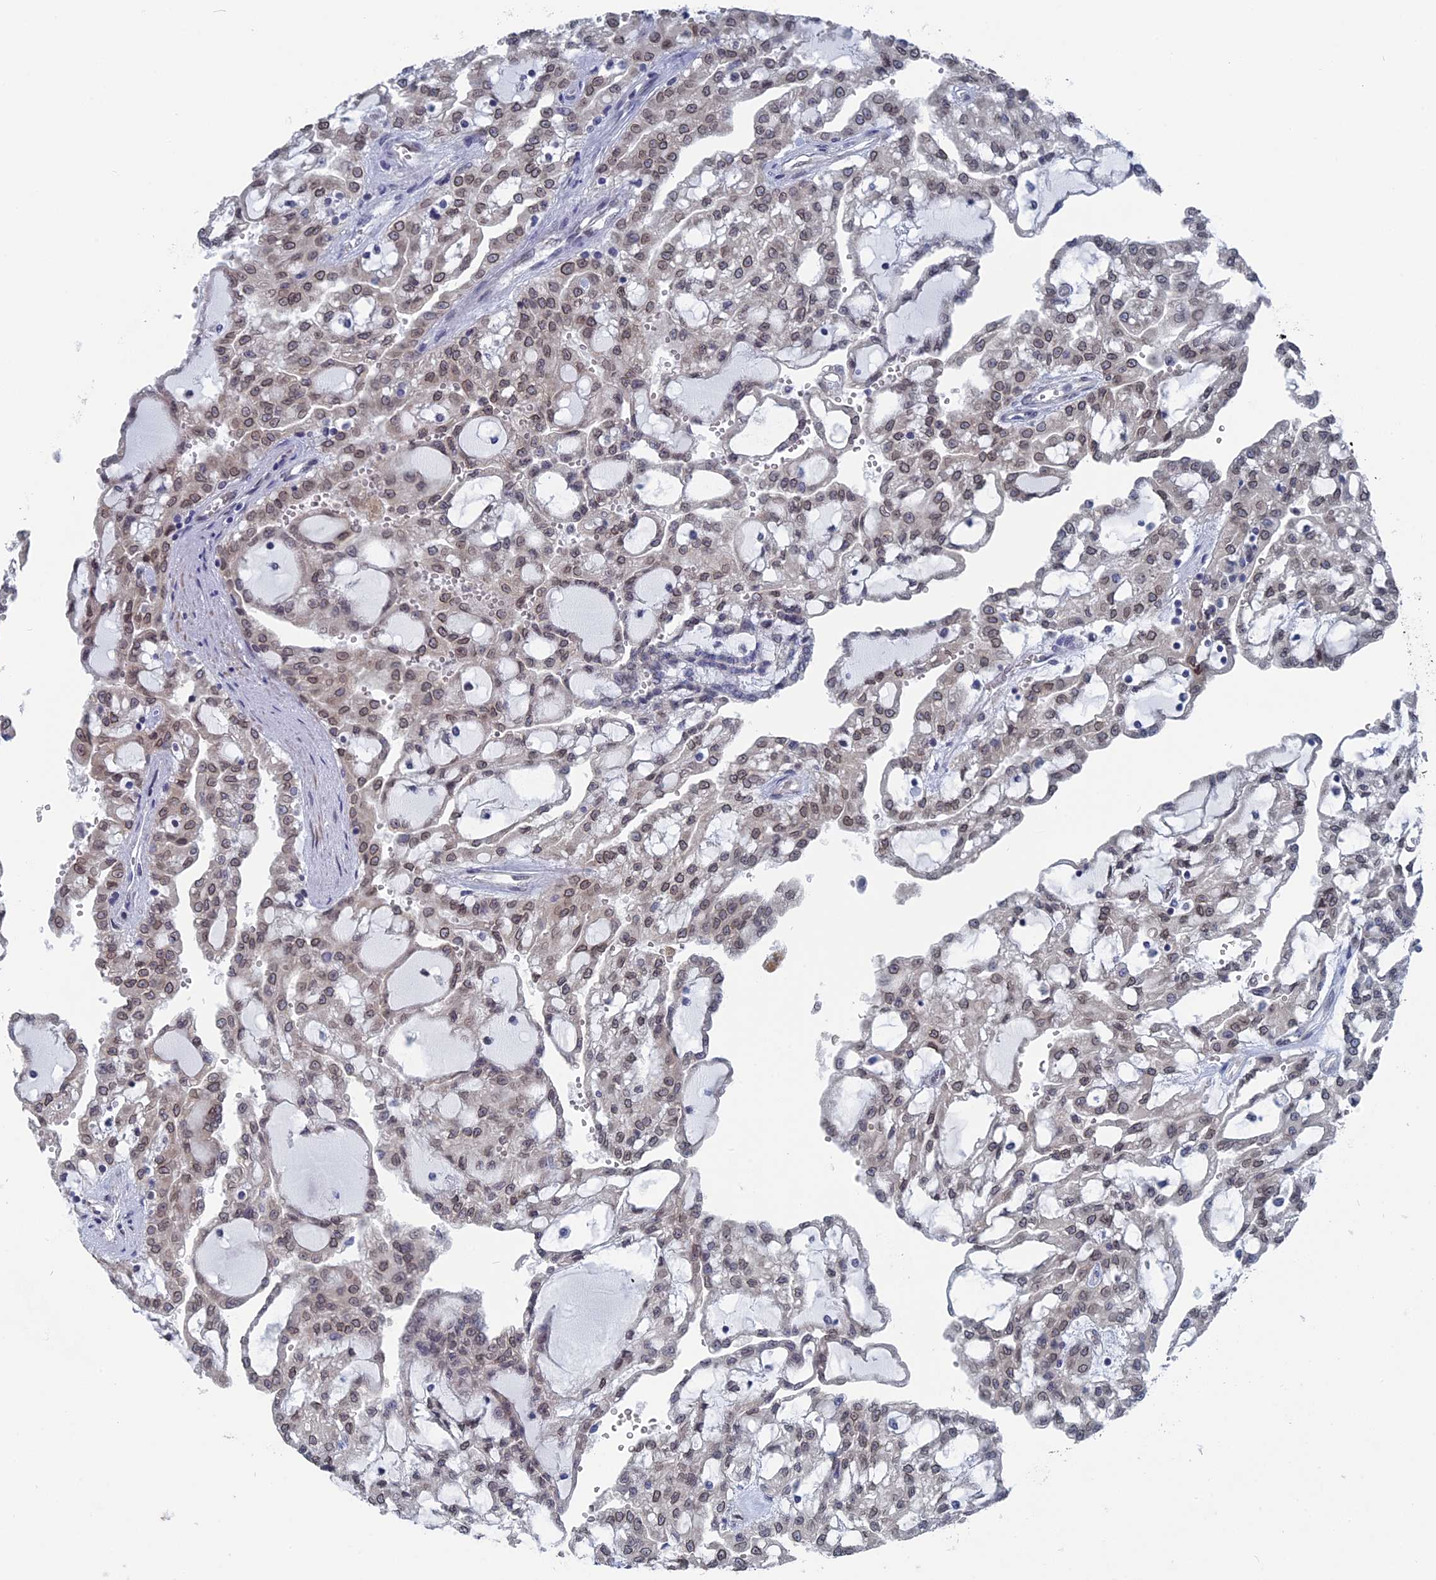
{"staining": {"intensity": "weak", "quantity": ">75%", "location": "nuclear"}, "tissue": "renal cancer", "cell_type": "Tumor cells", "image_type": "cancer", "snomed": [{"axis": "morphology", "description": "Adenocarcinoma, NOS"}, {"axis": "topography", "description": "Kidney"}], "caption": "An IHC image of neoplastic tissue is shown. Protein staining in brown shows weak nuclear positivity in renal cancer (adenocarcinoma) within tumor cells.", "gene": "MTRF1", "patient": {"sex": "male", "age": 63}}